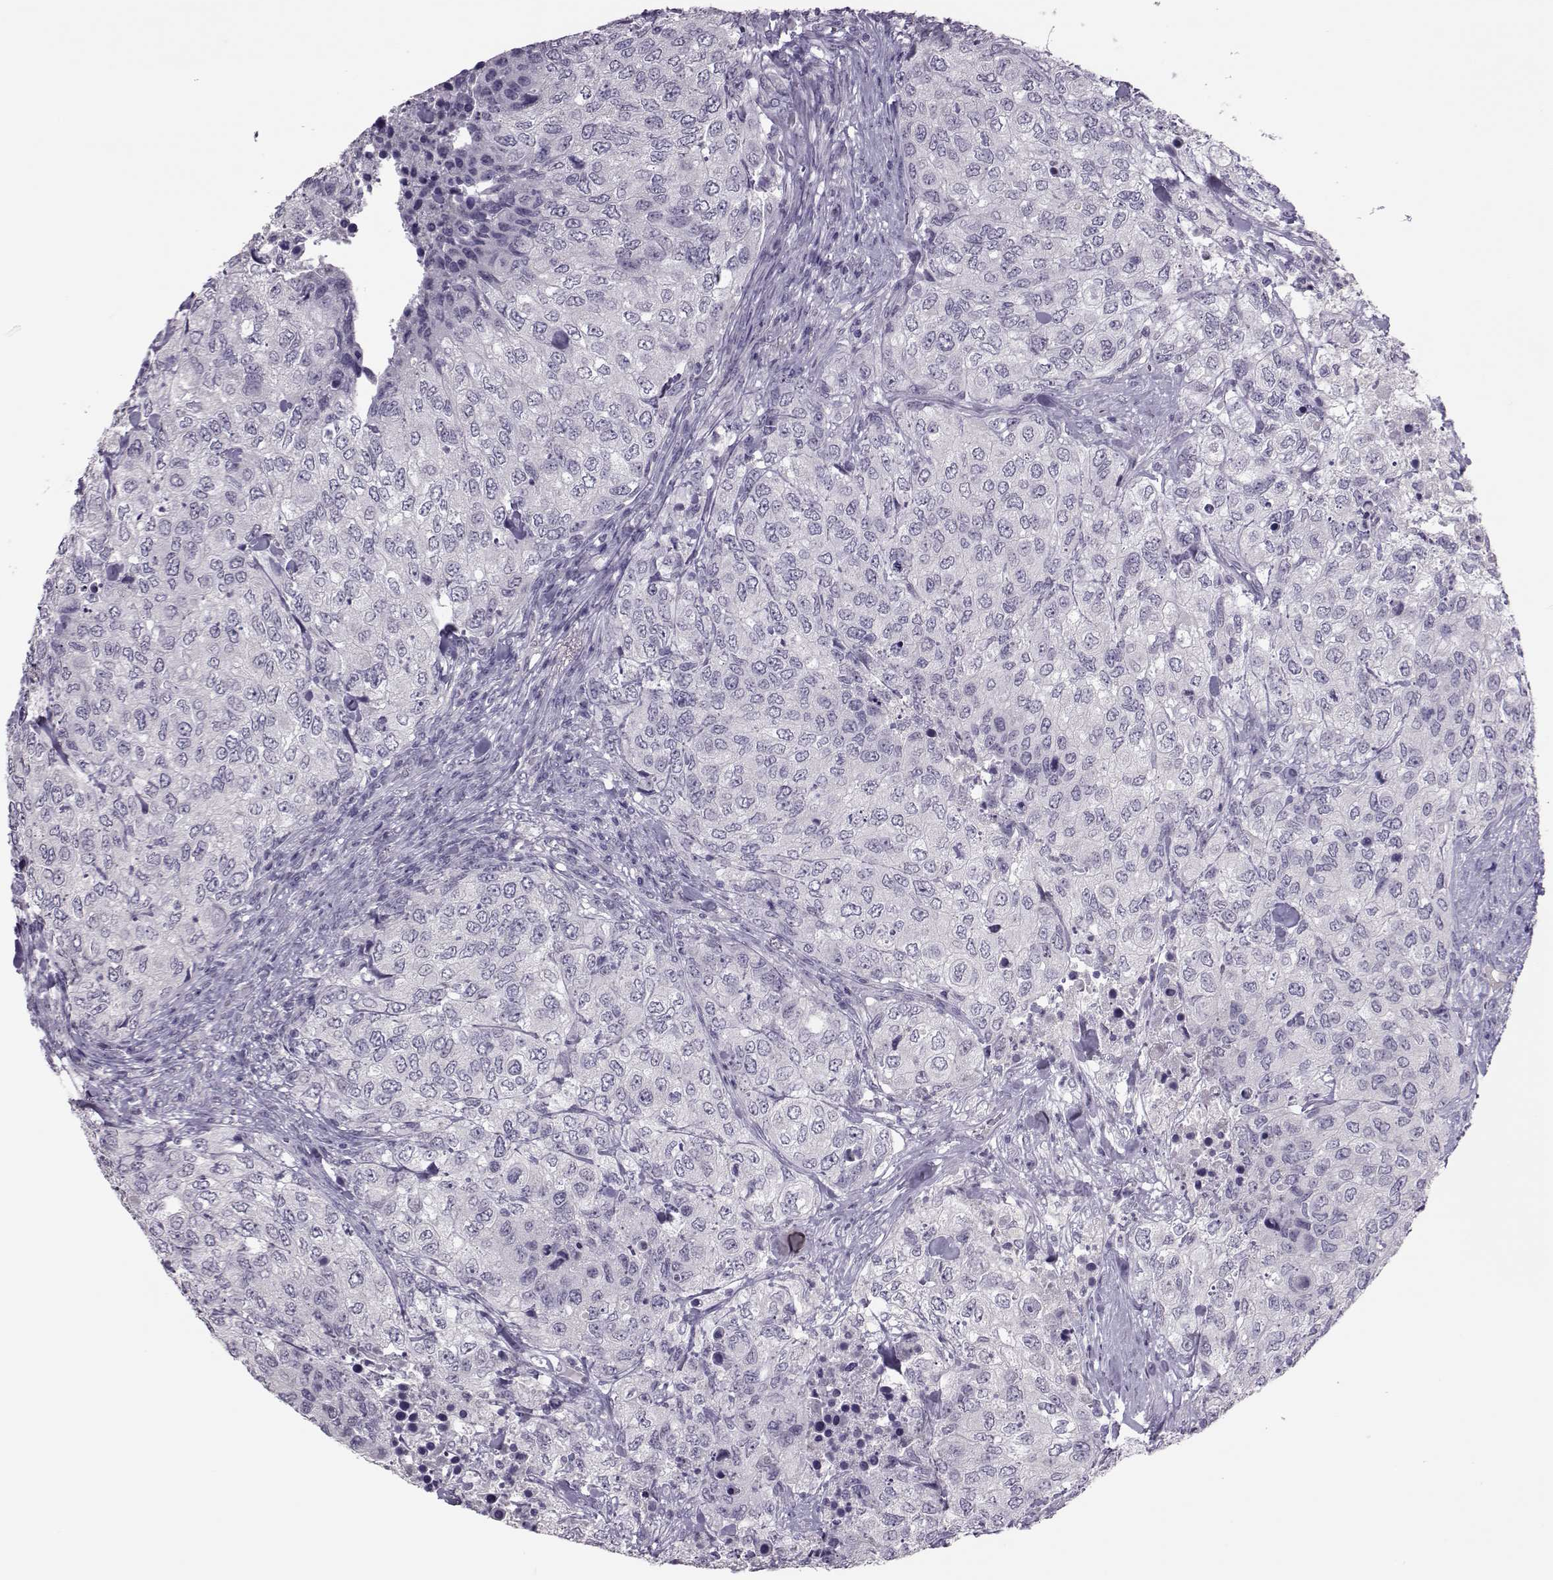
{"staining": {"intensity": "negative", "quantity": "none", "location": "none"}, "tissue": "urothelial cancer", "cell_type": "Tumor cells", "image_type": "cancer", "snomed": [{"axis": "morphology", "description": "Urothelial carcinoma, High grade"}, {"axis": "topography", "description": "Urinary bladder"}], "caption": "Tumor cells show no significant positivity in urothelial cancer. (DAB (3,3'-diaminobenzidine) immunohistochemistry visualized using brightfield microscopy, high magnification).", "gene": "ASRGL1", "patient": {"sex": "female", "age": 78}}